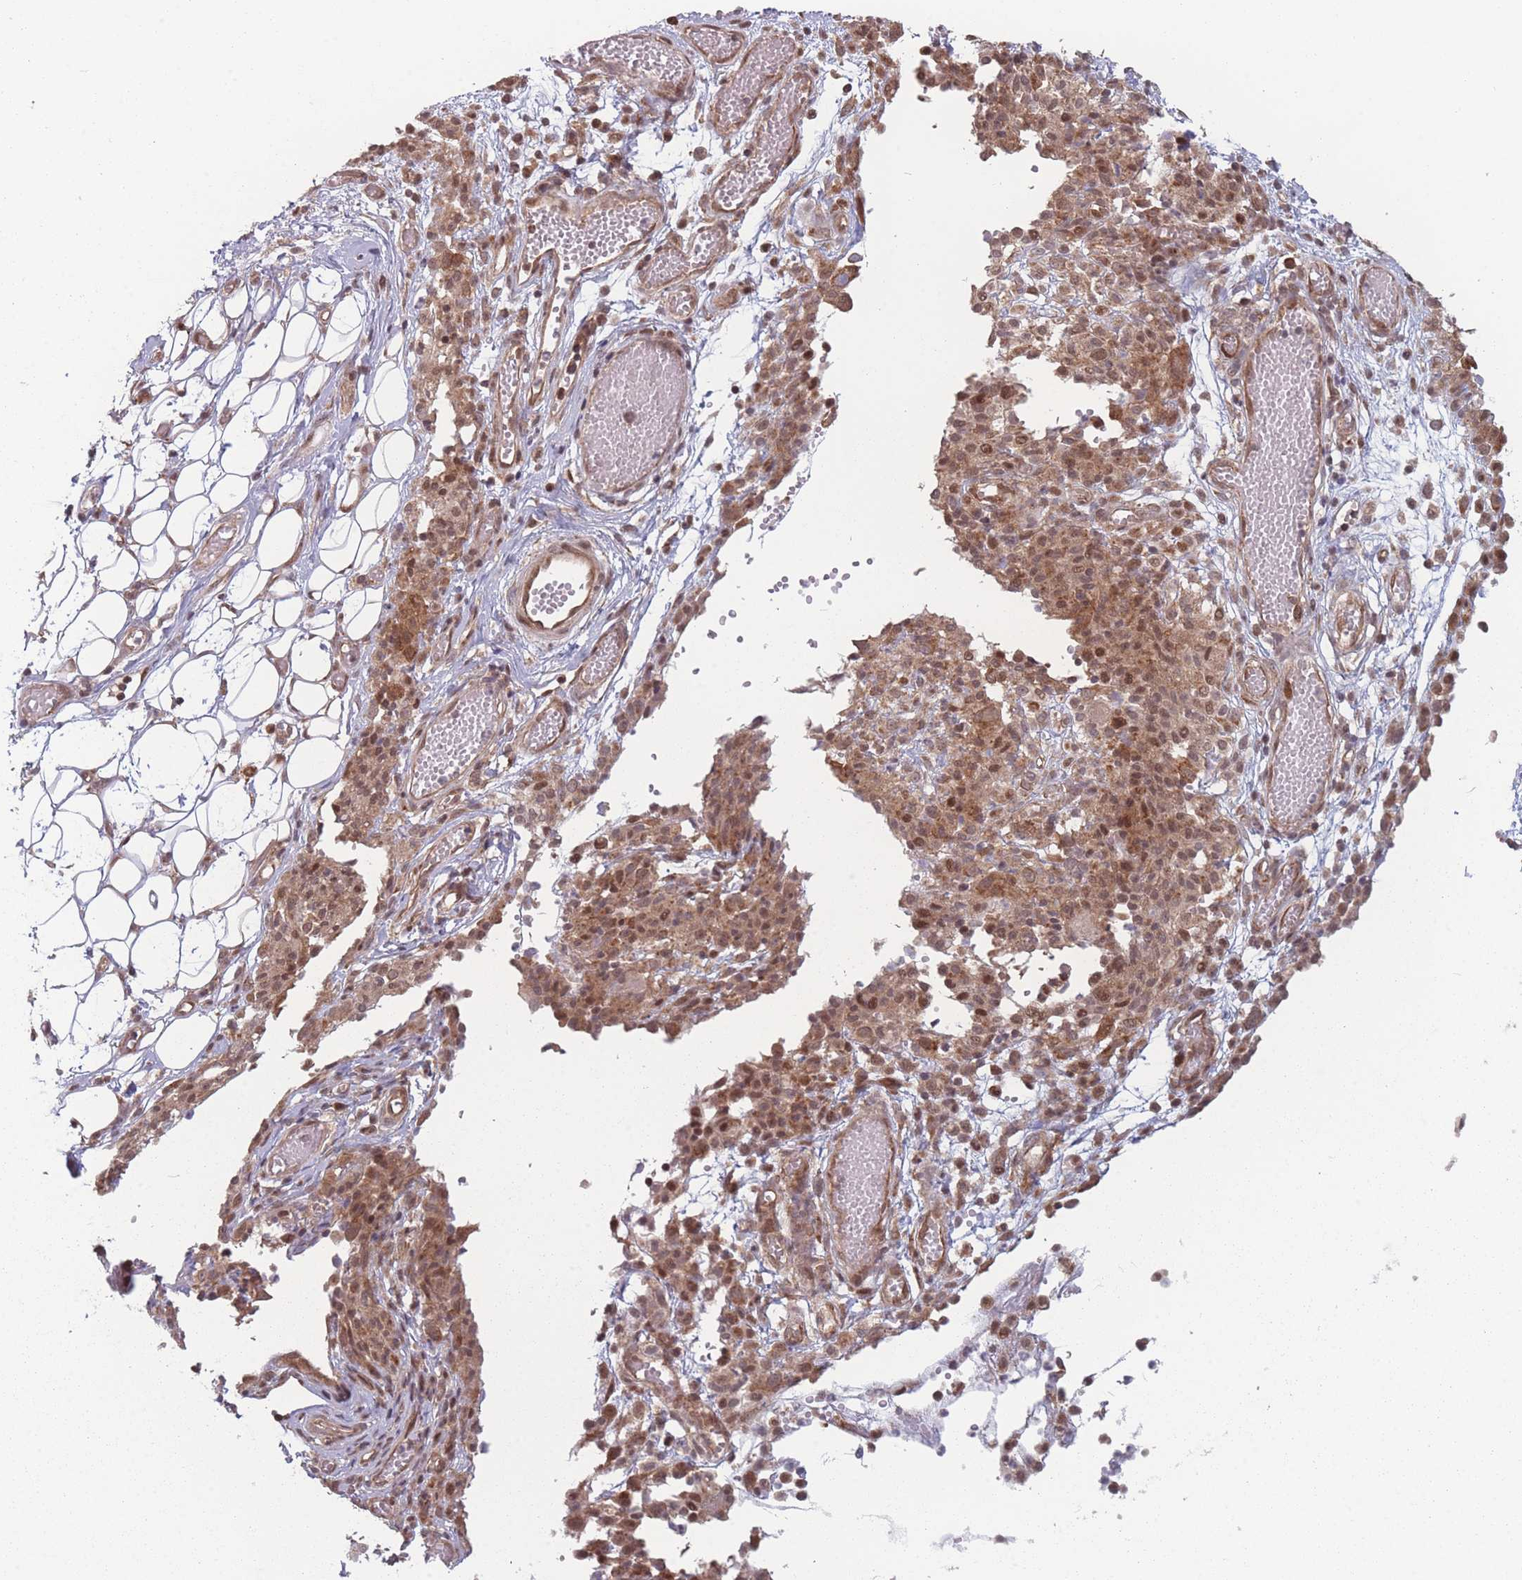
{"staining": {"intensity": "moderate", "quantity": ">75%", "location": "cytoplasmic/membranous"}, "tissue": "ovarian cancer", "cell_type": "Tumor cells", "image_type": "cancer", "snomed": [{"axis": "morphology", "description": "Carcinoma, endometroid"}, {"axis": "topography", "description": "Ovary"}], "caption": "Immunohistochemistry staining of endometroid carcinoma (ovarian), which displays medium levels of moderate cytoplasmic/membranous expression in approximately >75% of tumor cells indicating moderate cytoplasmic/membranous protein staining. The staining was performed using DAB (3,3'-diaminobenzidine) (brown) for protein detection and nuclei were counterstained in hematoxylin (blue).", "gene": "RPS18", "patient": {"sex": "female", "age": 42}}